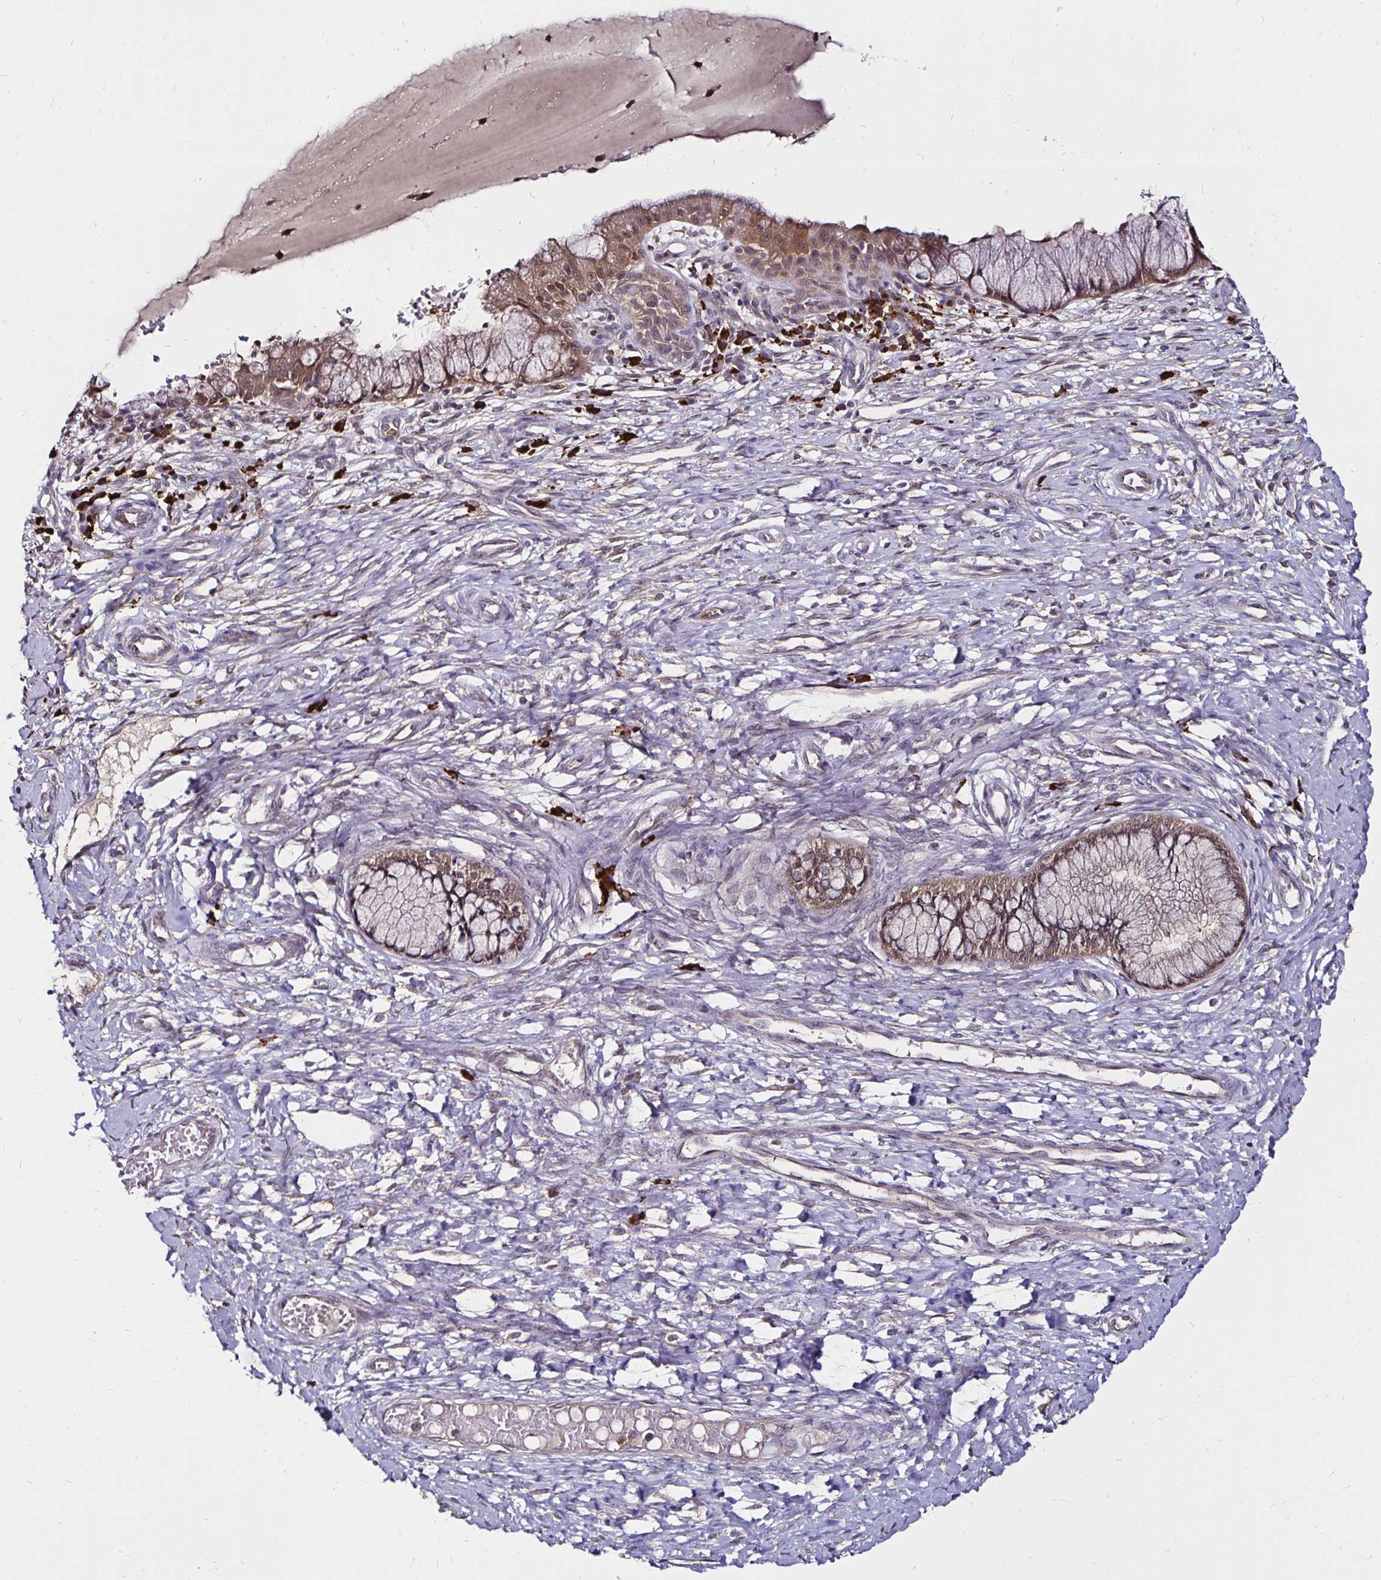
{"staining": {"intensity": "moderate", "quantity": ">75%", "location": "cytoplasmic/membranous,nuclear"}, "tissue": "cervix", "cell_type": "Glandular cells", "image_type": "normal", "snomed": [{"axis": "morphology", "description": "Normal tissue, NOS"}, {"axis": "topography", "description": "Cervix"}], "caption": "Benign cervix was stained to show a protein in brown. There is medium levels of moderate cytoplasmic/membranous,nuclear expression in approximately >75% of glandular cells.", "gene": "TXN", "patient": {"sex": "female", "age": 37}}